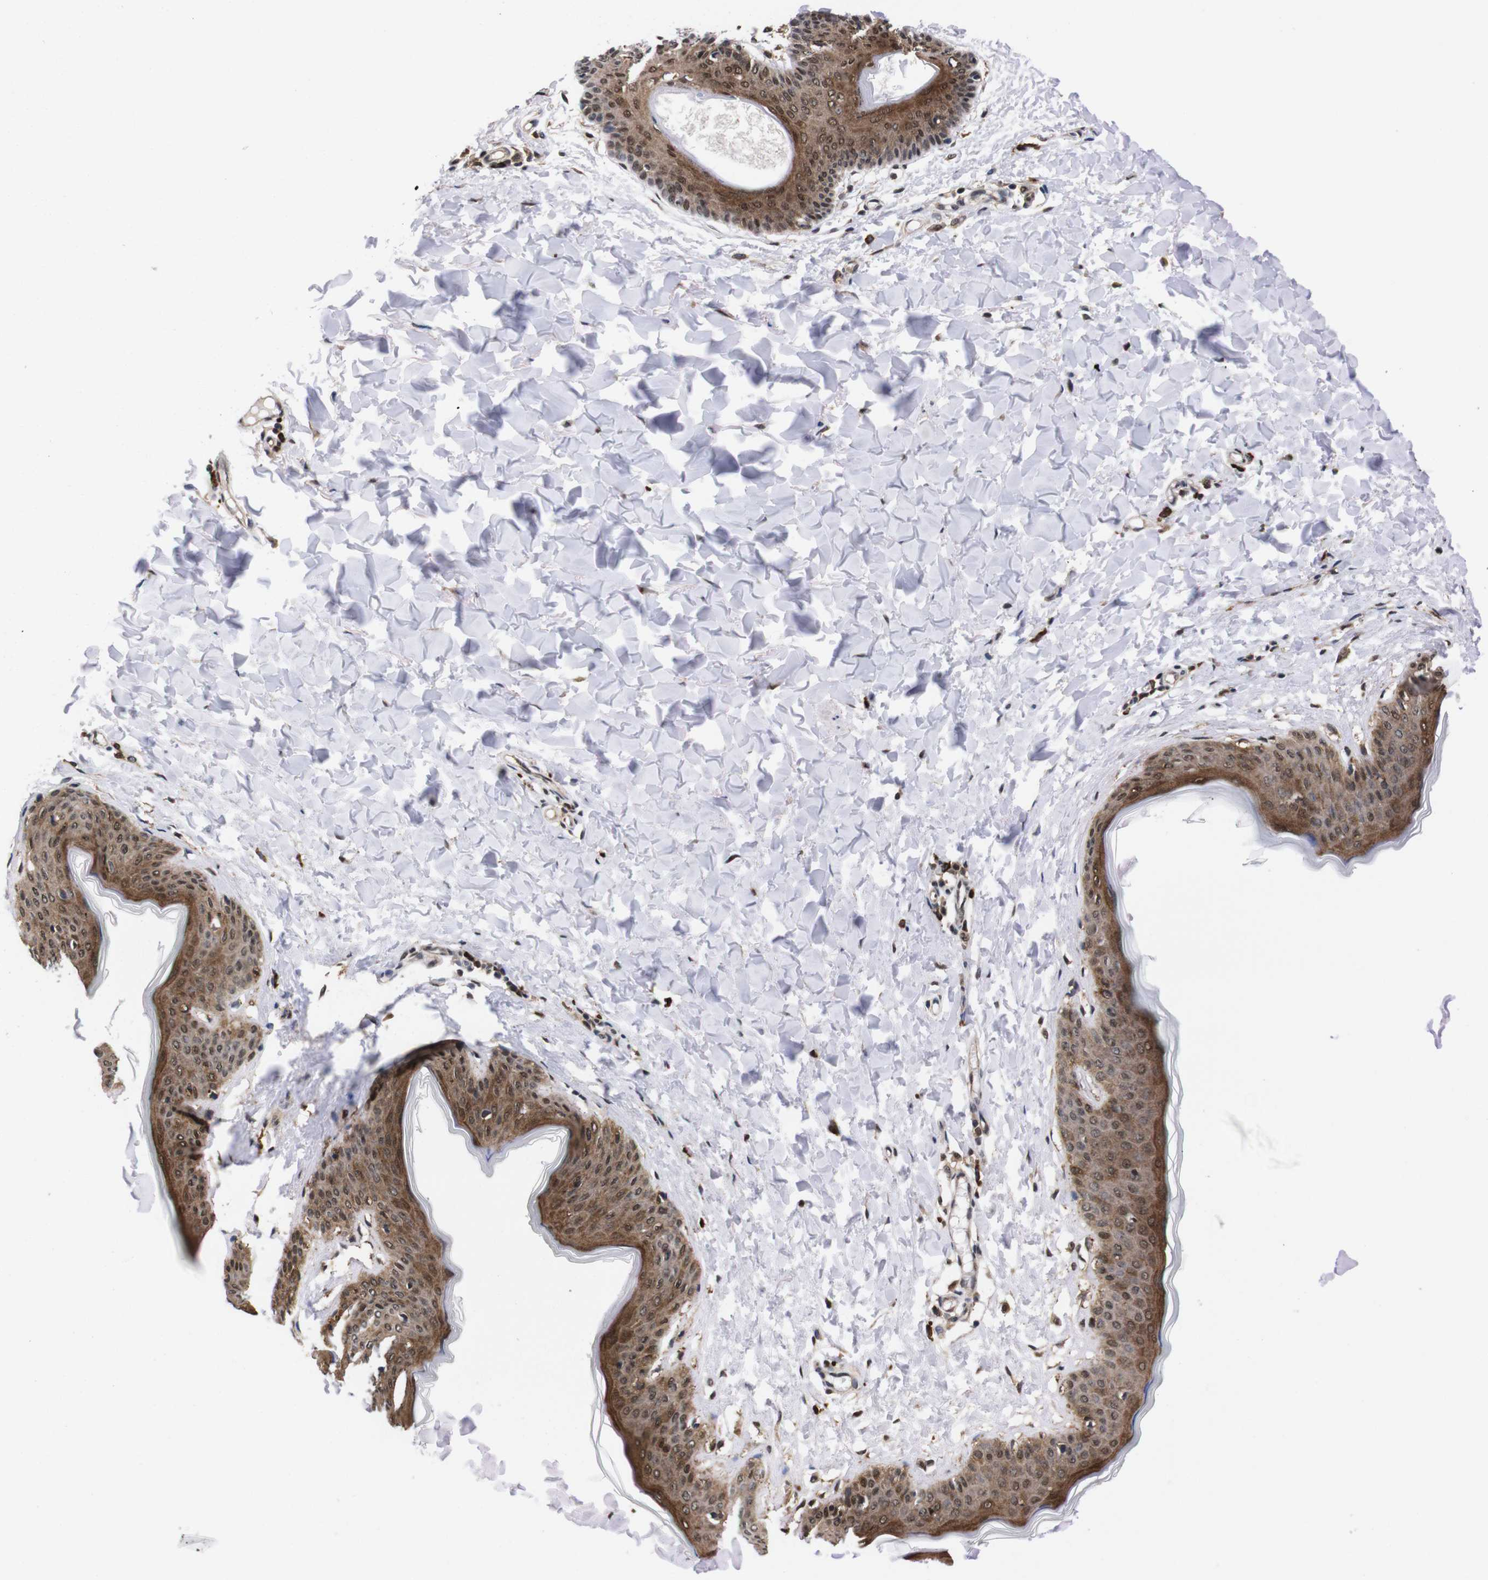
{"staining": {"intensity": "moderate", "quantity": ">75%", "location": "cytoplasmic/membranous,nuclear"}, "tissue": "skin", "cell_type": "Fibroblasts", "image_type": "normal", "snomed": [{"axis": "morphology", "description": "Normal tissue, NOS"}, {"axis": "topography", "description": "Skin"}], "caption": "Immunohistochemistry (IHC) histopathology image of normal skin: human skin stained using IHC shows medium levels of moderate protein expression localized specifically in the cytoplasmic/membranous,nuclear of fibroblasts, appearing as a cytoplasmic/membranous,nuclear brown color.", "gene": "UBQLN2", "patient": {"sex": "female", "age": 17}}